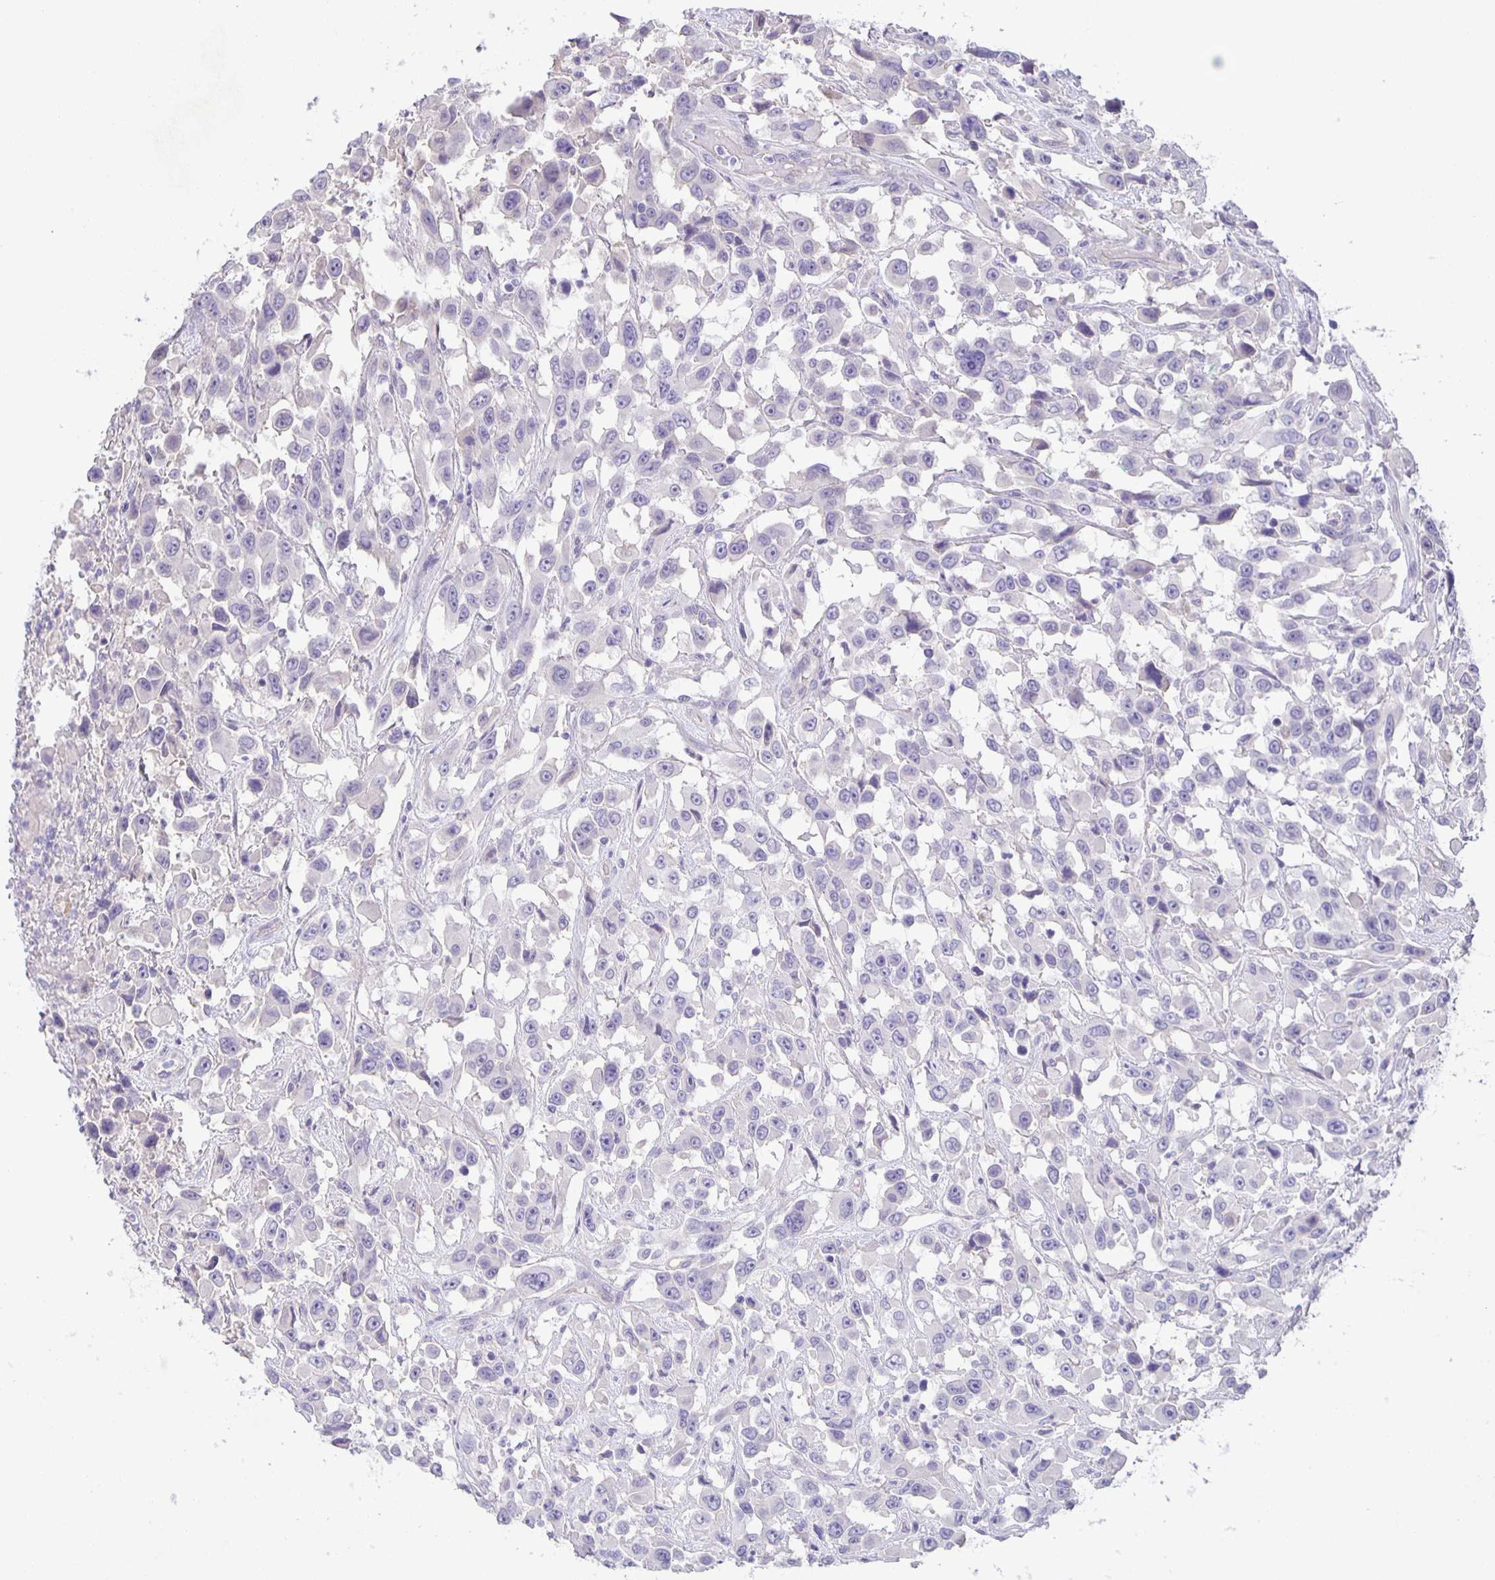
{"staining": {"intensity": "negative", "quantity": "none", "location": "none"}, "tissue": "urothelial cancer", "cell_type": "Tumor cells", "image_type": "cancer", "snomed": [{"axis": "morphology", "description": "Urothelial carcinoma, High grade"}, {"axis": "topography", "description": "Urinary bladder"}], "caption": "Immunohistochemistry of urothelial cancer reveals no expression in tumor cells.", "gene": "PTPN3", "patient": {"sex": "male", "age": 53}}